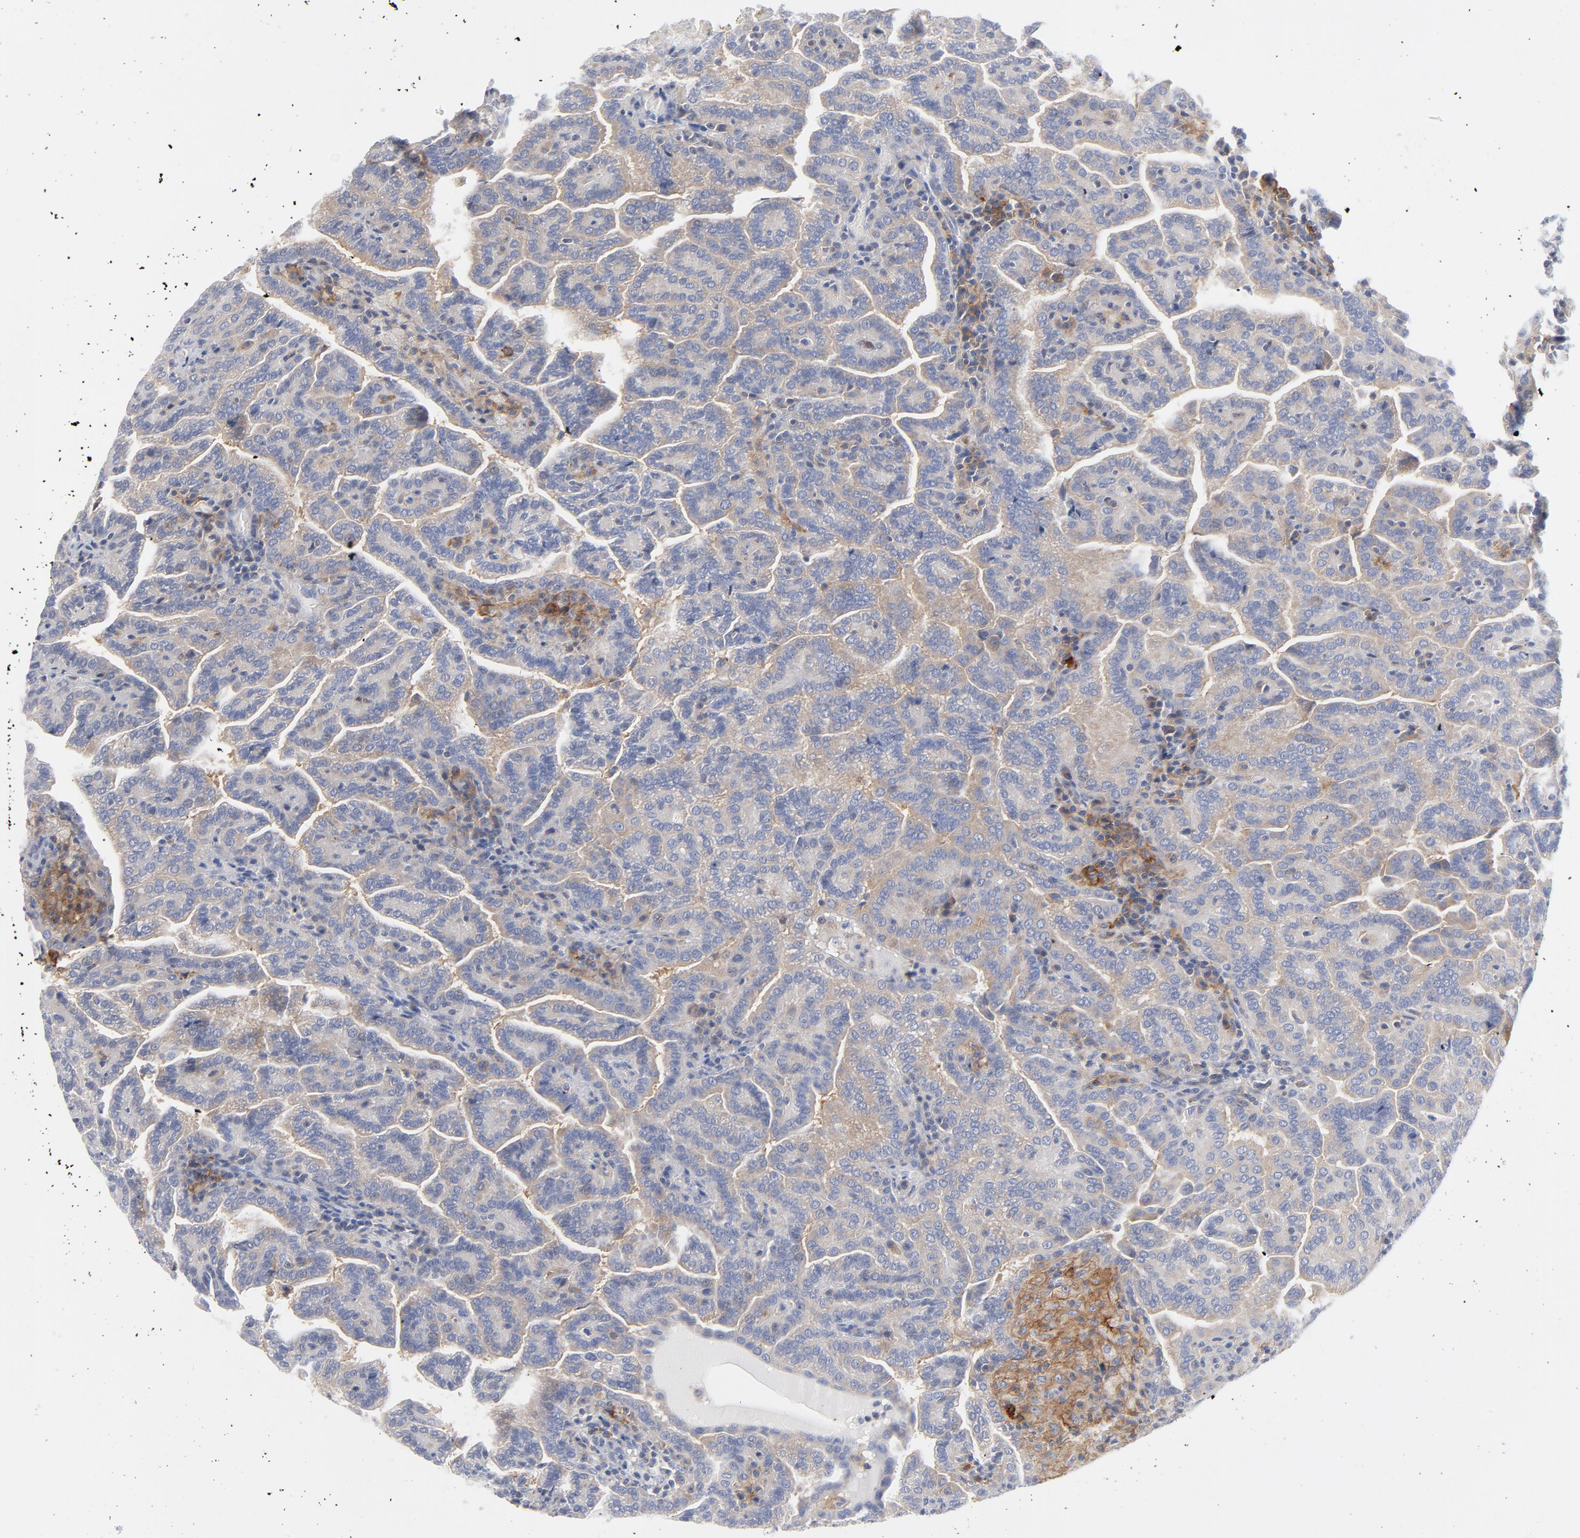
{"staining": {"intensity": "weak", "quantity": "25%-75%", "location": "cytoplasmic/membranous"}, "tissue": "renal cancer", "cell_type": "Tumor cells", "image_type": "cancer", "snomed": [{"axis": "morphology", "description": "Adenocarcinoma, NOS"}, {"axis": "topography", "description": "Kidney"}], "caption": "This histopathology image reveals renal adenocarcinoma stained with IHC to label a protein in brown. The cytoplasmic/membranous of tumor cells show weak positivity for the protein. Nuclei are counter-stained blue.", "gene": "CD86", "patient": {"sex": "male", "age": 61}}